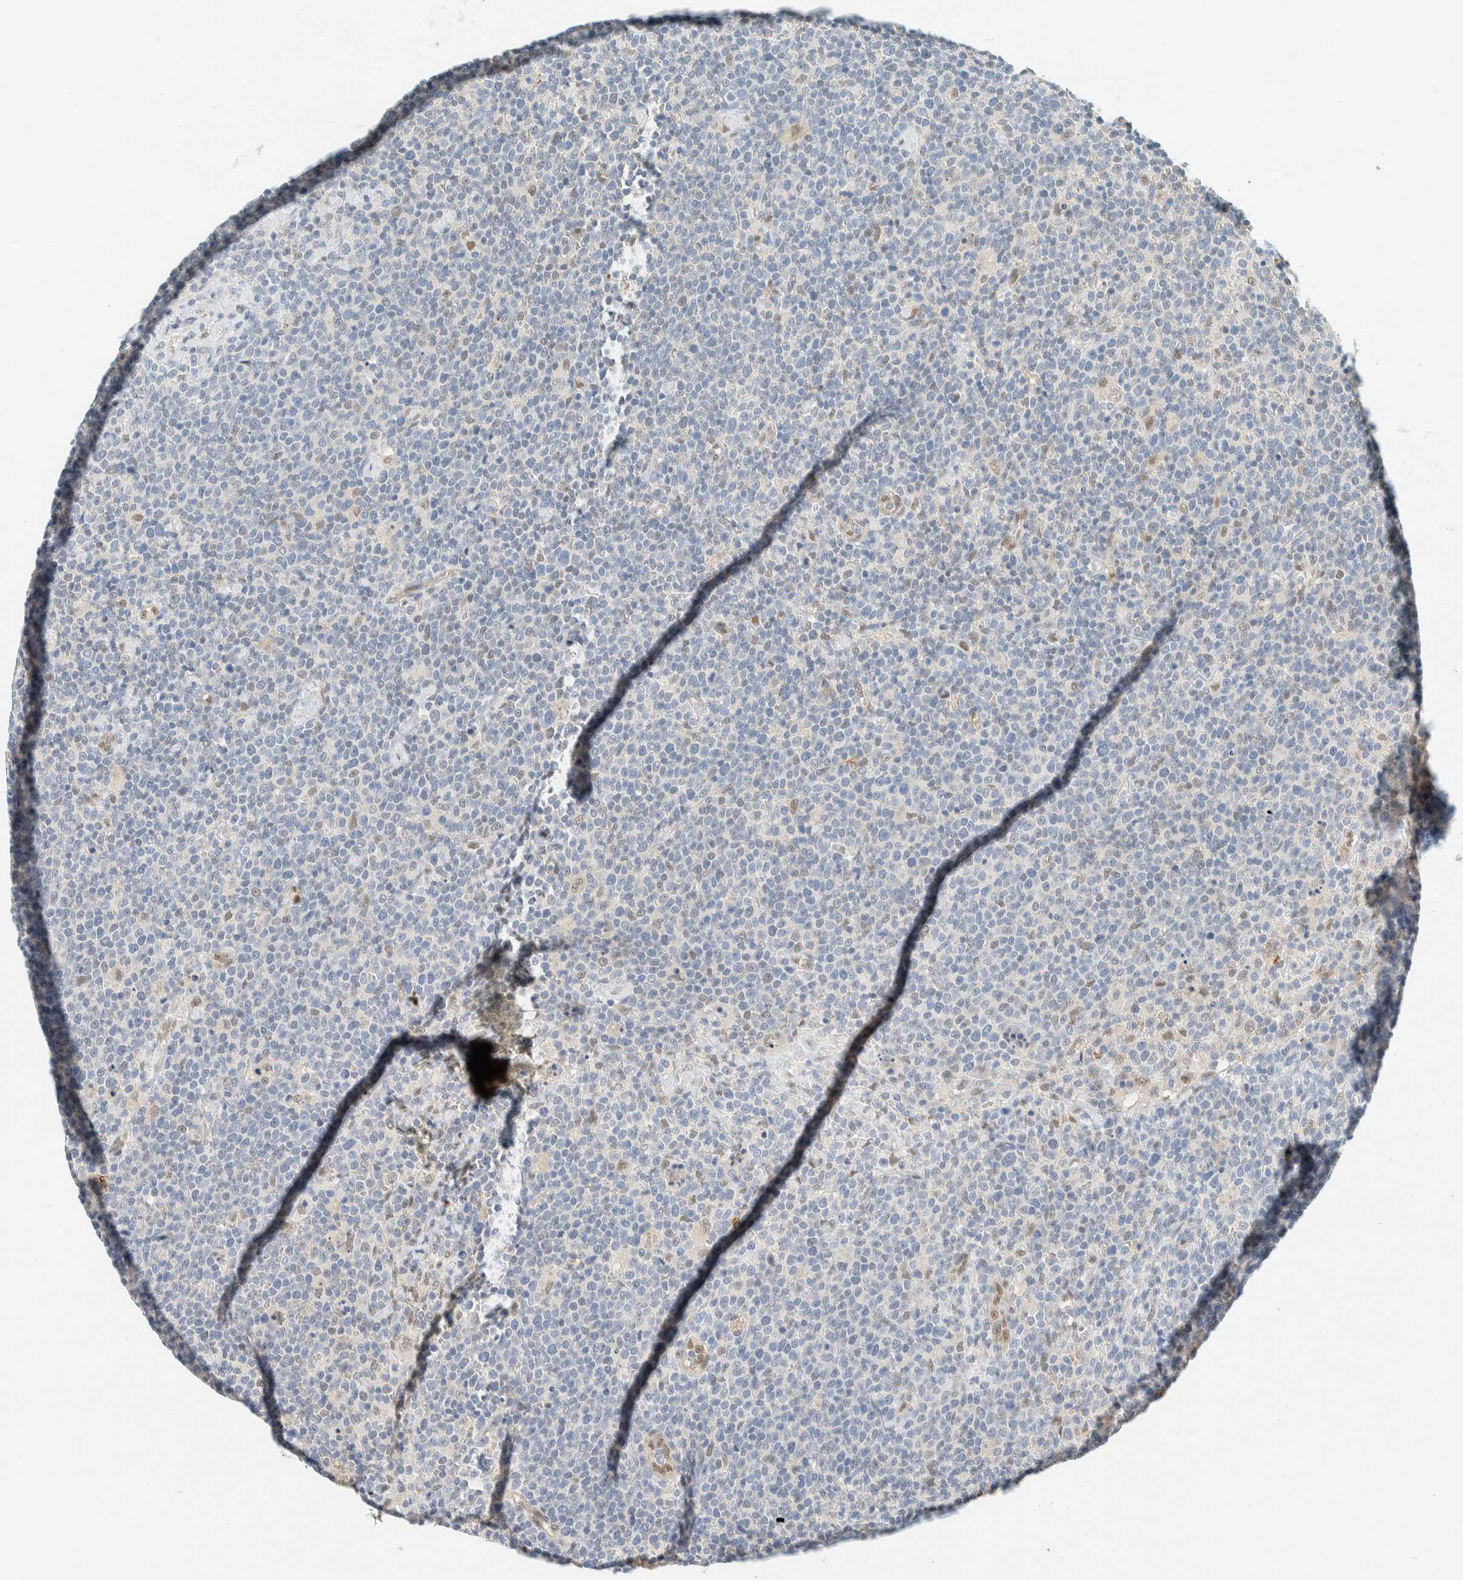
{"staining": {"intensity": "negative", "quantity": "none", "location": "none"}, "tissue": "lymphoma", "cell_type": "Tumor cells", "image_type": "cancer", "snomed": [{"axis": "morphology", "description": "Malignant lymphoma, non-Hodgkin's type, High grade"}, {"axis": "topography", "description": "Lymph node"}], "caption": "Tumor cells are negative for brown protein staining in malignant lymphoma, non-Hodgkin's type (high-grade).", "gene": "TSTD2", "patient": {"sex": "male", "age": 61}}